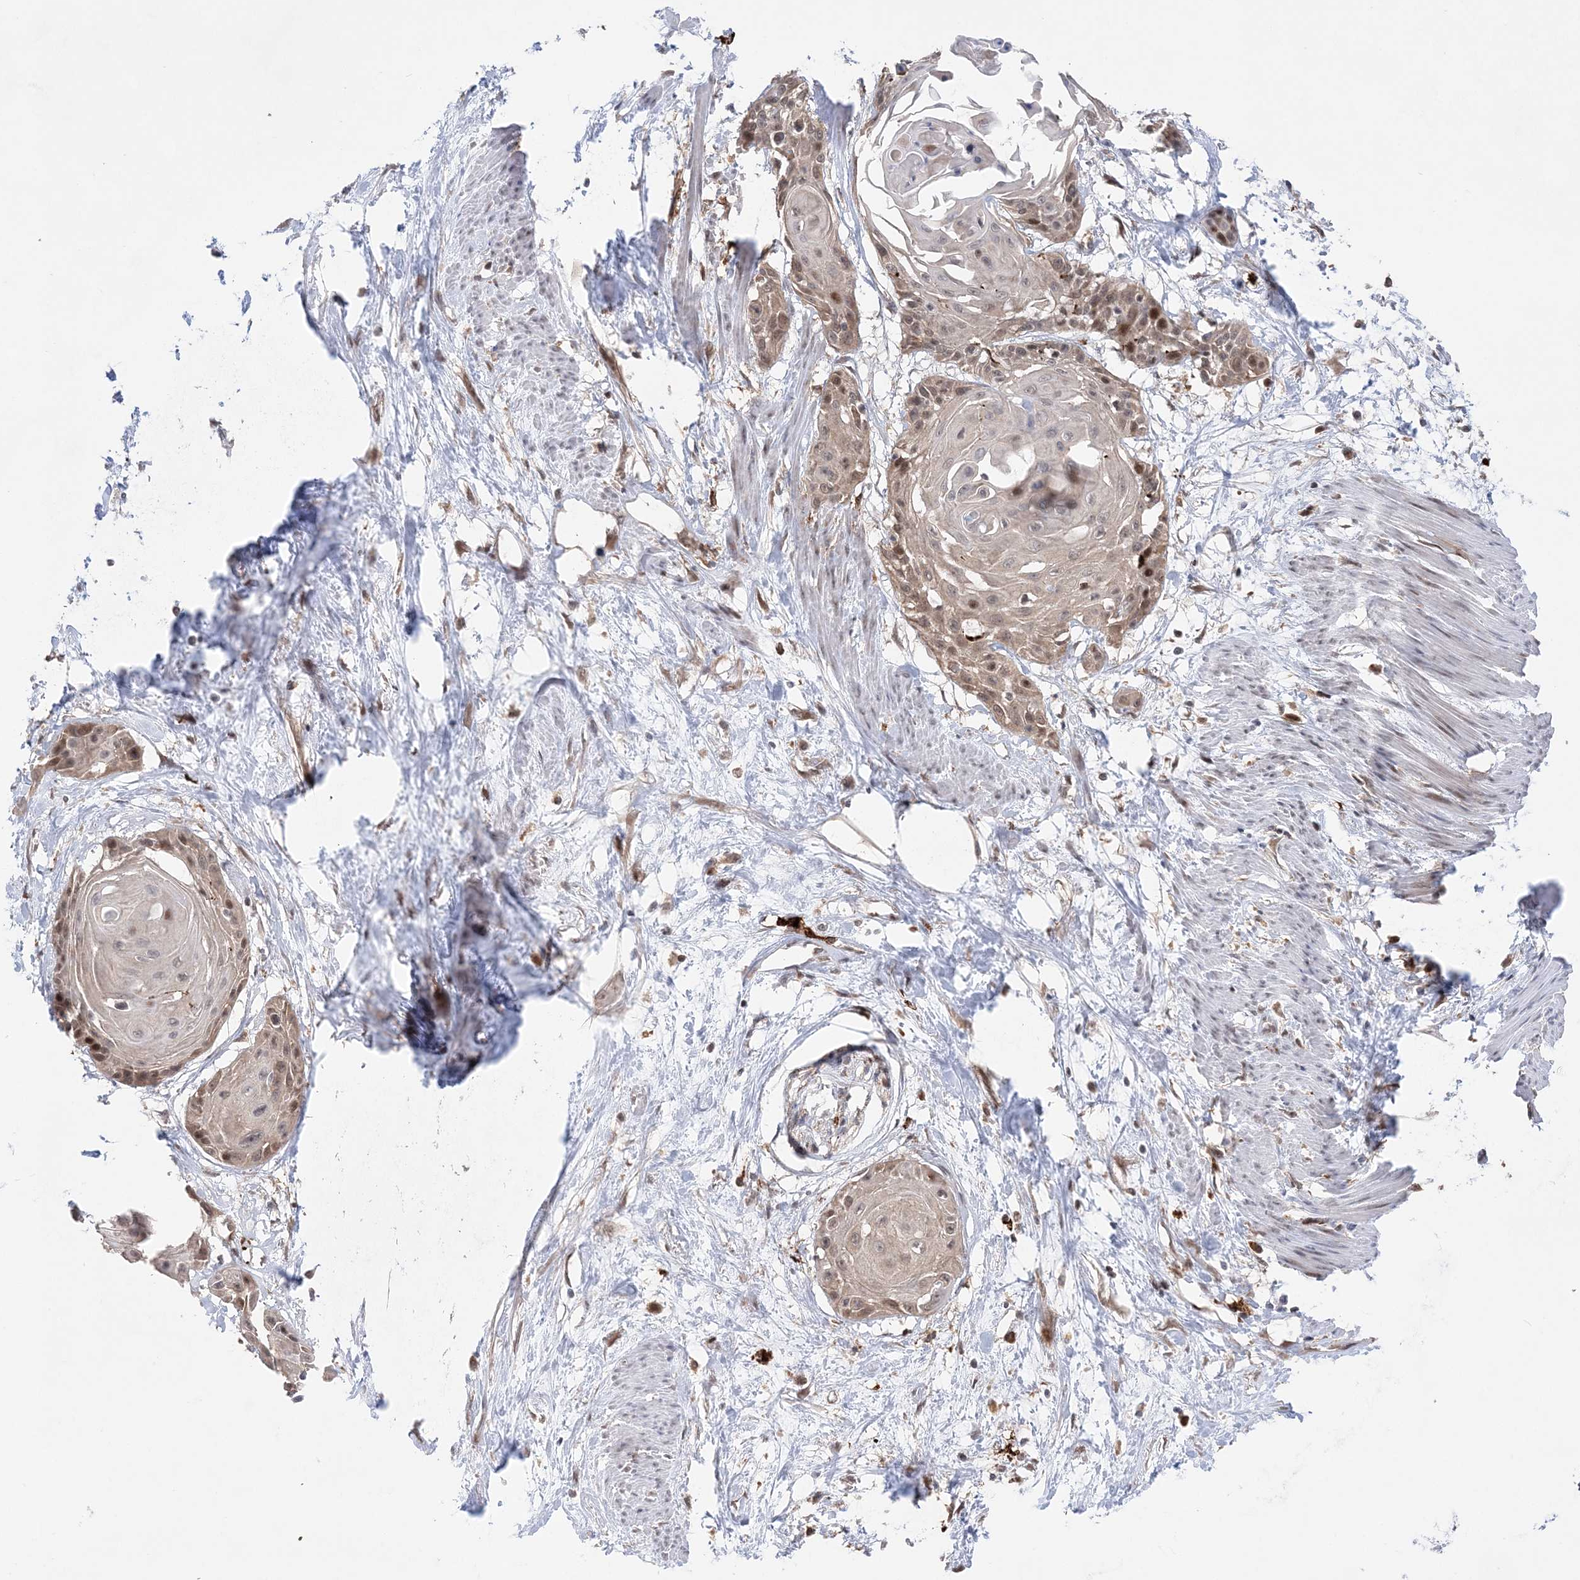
{"staining": {"intensity": "moderate", "quantity": "<25%", "location": "nuclear"}, "tissue": "cervical cancer", "cell_type": "Tumor cells", "image_type": "cancer", "snomed": [{"axis": "morphology", "description": "Squamous cell carcinoma, NOS"}, {"axis": "topography", "description": "Cervix"}], "caption": "A brown stain labels moderate nuclear positivity of a protein in squamous cell carcinoma (cervical) tumor cells. Using DAB (brown) and hematoxylin (blue) stains, captured at high magnification using brightfield microscopy.", "gene": "ANAPC15", "patient": {"sex": "female", "age": 57}}